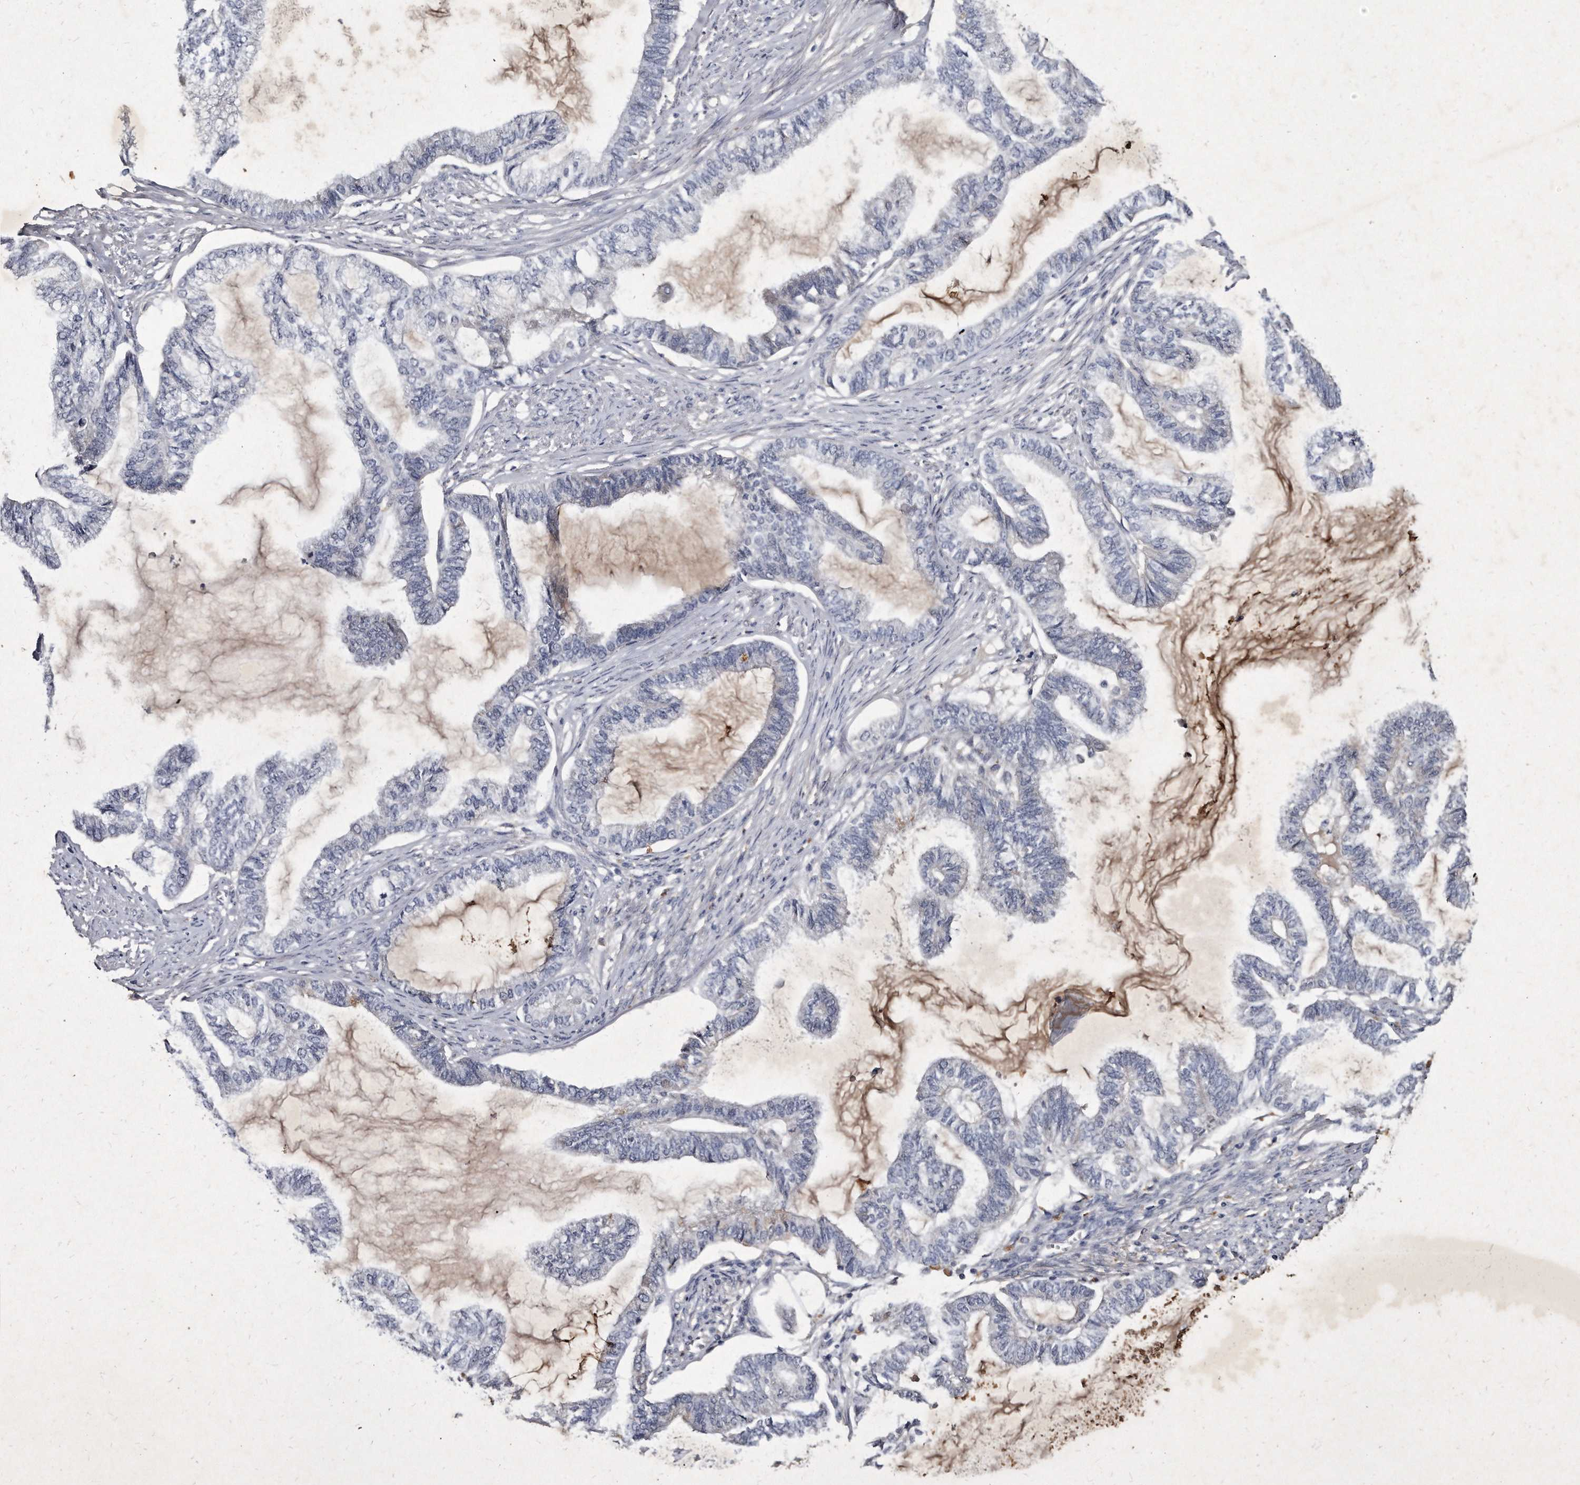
{"staining": {"intensity": "negative", "quantity": "none", "location": "none"}, "tissue": "endometrial cancer", "cell_type": "Tumor cells", "image_type": "cancer", "snomed": [{"axis": "morphology", "description": "Adenocarcinoma, NOS"}, {"axis": "topography", "description": "Endometrium"}], "caption": "Tumor cells are negative for protein expression in human adenocarcinoma (endometrial). Brightfield microscopy of IHC stained with DAB (brown) and hematoxylin (blue), captured at high magnification.", "gene": "KLHDC3", "patient": {"sex": "female", "age": 86}}